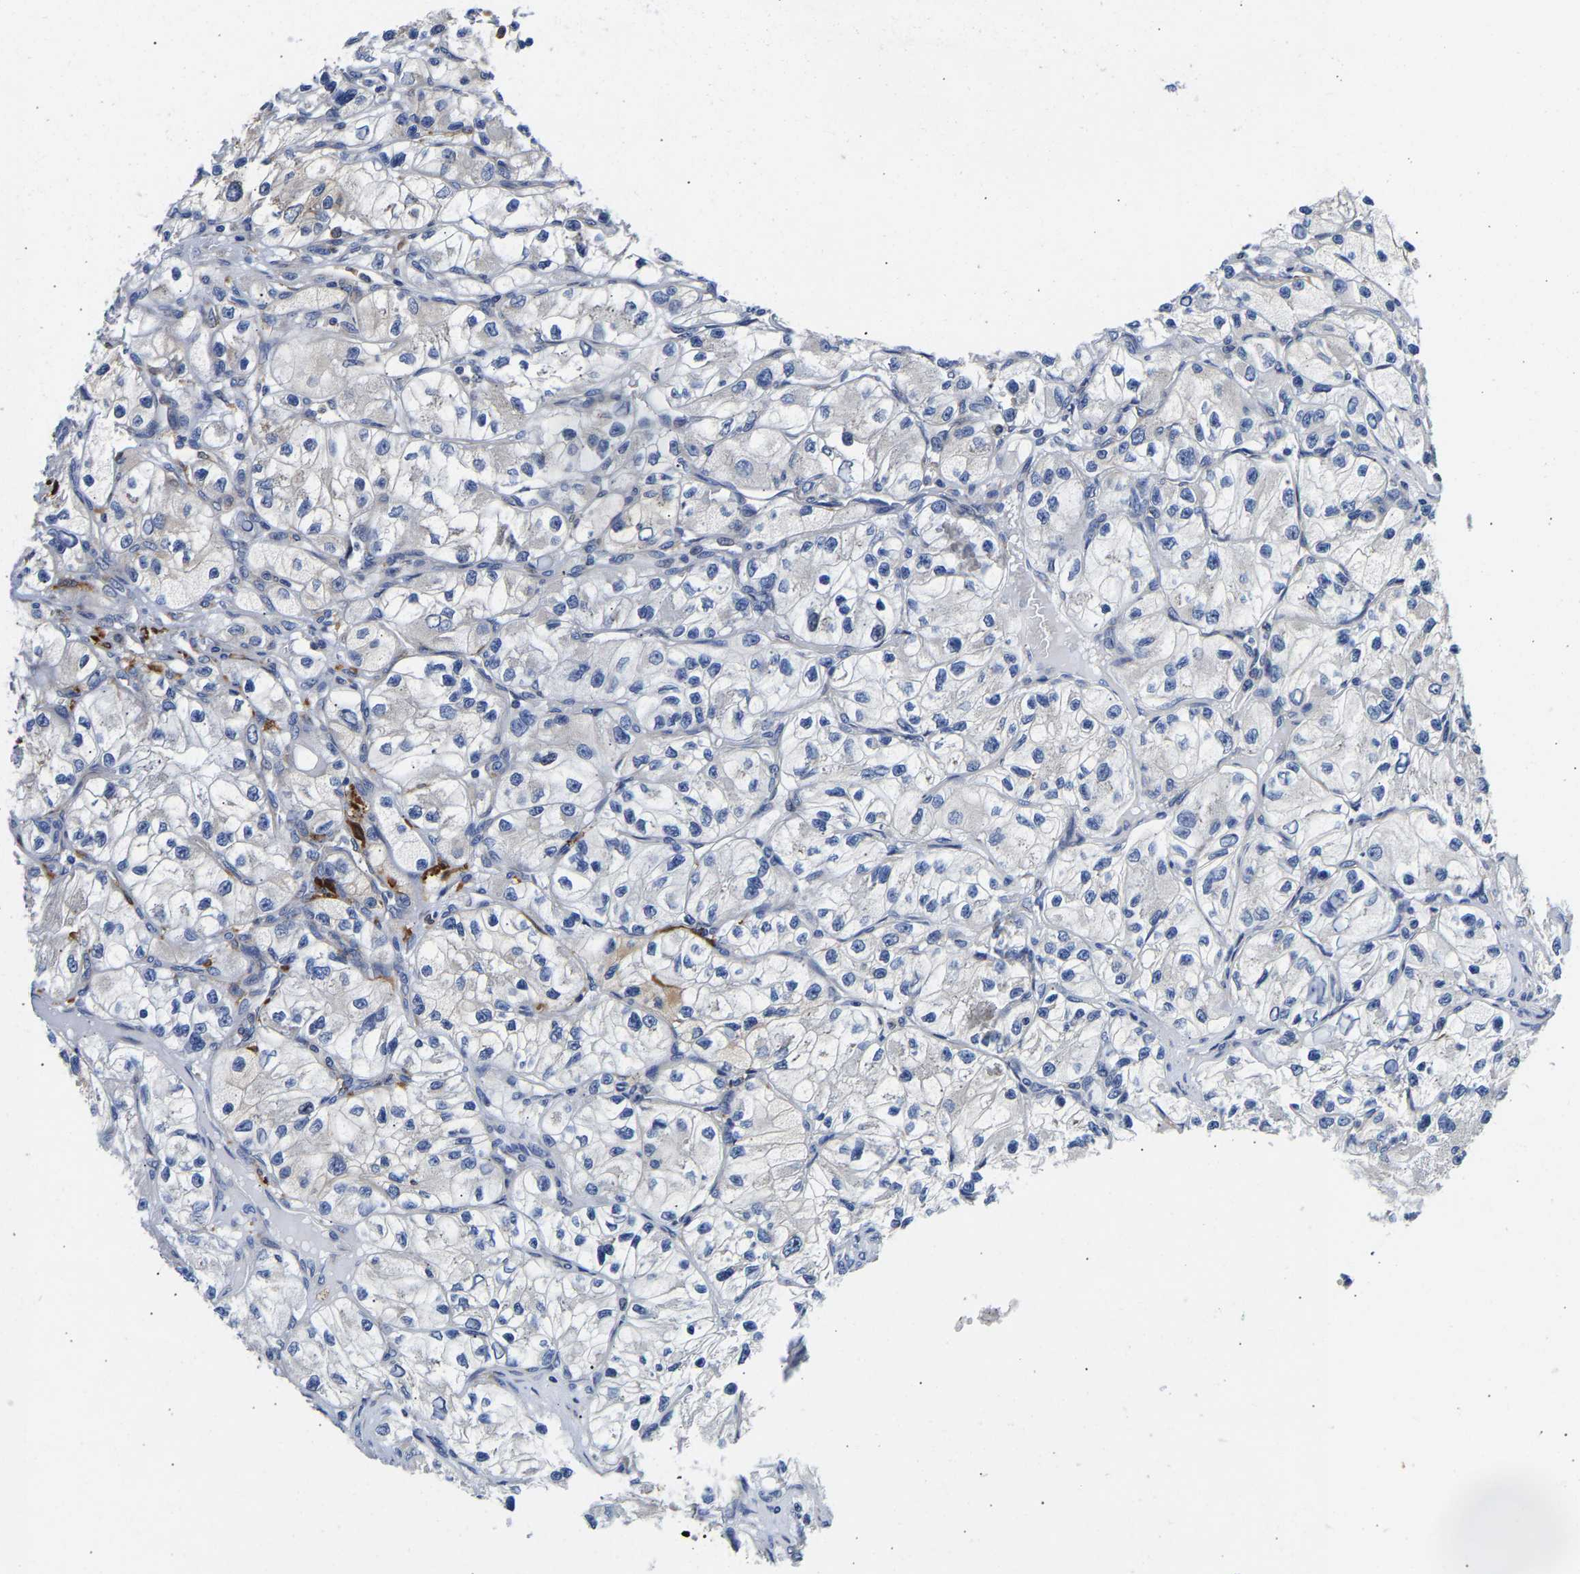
{"staining": {"intensity": "negative", "quantity": "none", "location": "none"}, "tissue": "renal cancer", "cell_type": "Tumor cells", "image_type": "cancer", "snomed": [{"axis": "morphology", "description": "Adenocarcinoma, NOS"}, {"axis": "topography", "description": "Kidney"}], "caption": "DAB immunohistochemical staining of renal cancer demonstrates no significant staining in tumor cells.", "gene": "CCDC6", "patient": {"sex": "female", "age": 57}}